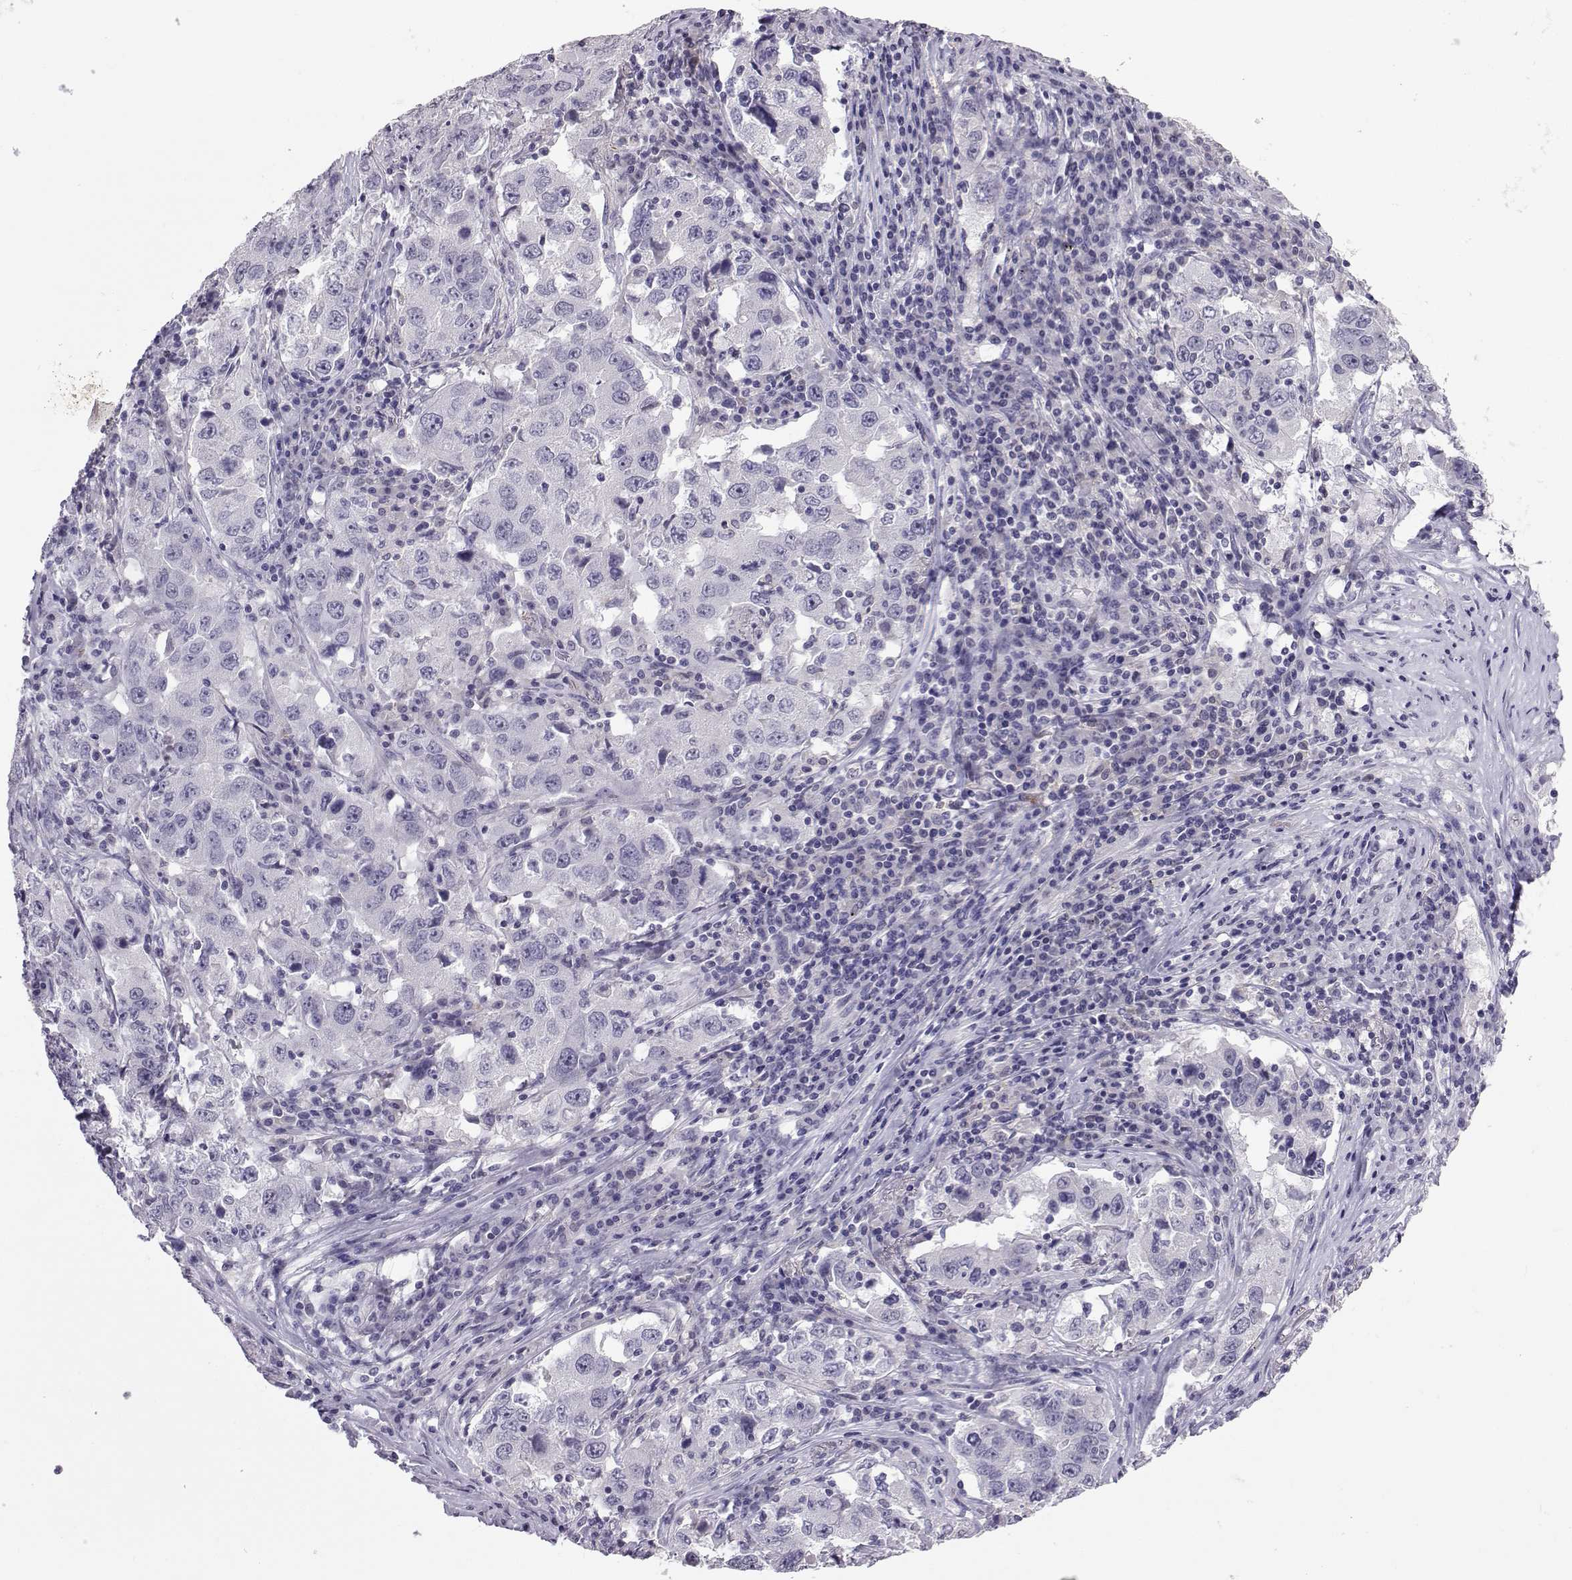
{"staining": {"intensity": "negative", "quantity": "none", "location": "none"}, "tissue": "lung cancer", "cell_type": "Tumor cells", "image_type": "cancer", "snomed": [{"axis": "morphology", "description": "Adenocarcinoma, NOS"}, {"axis": "topography", "description": "Lung"}], "caption": "High magnification brightfield microscopy of lung cancer (adenocarcinoma) stained with DAB (3,3'-diaminobenzidine) (brown) and counterstained with hematoxylin (blue): tumor cells show no significant positivity.", "gene": "TBR1", "patient": {"sex": "male", "age": 73}}